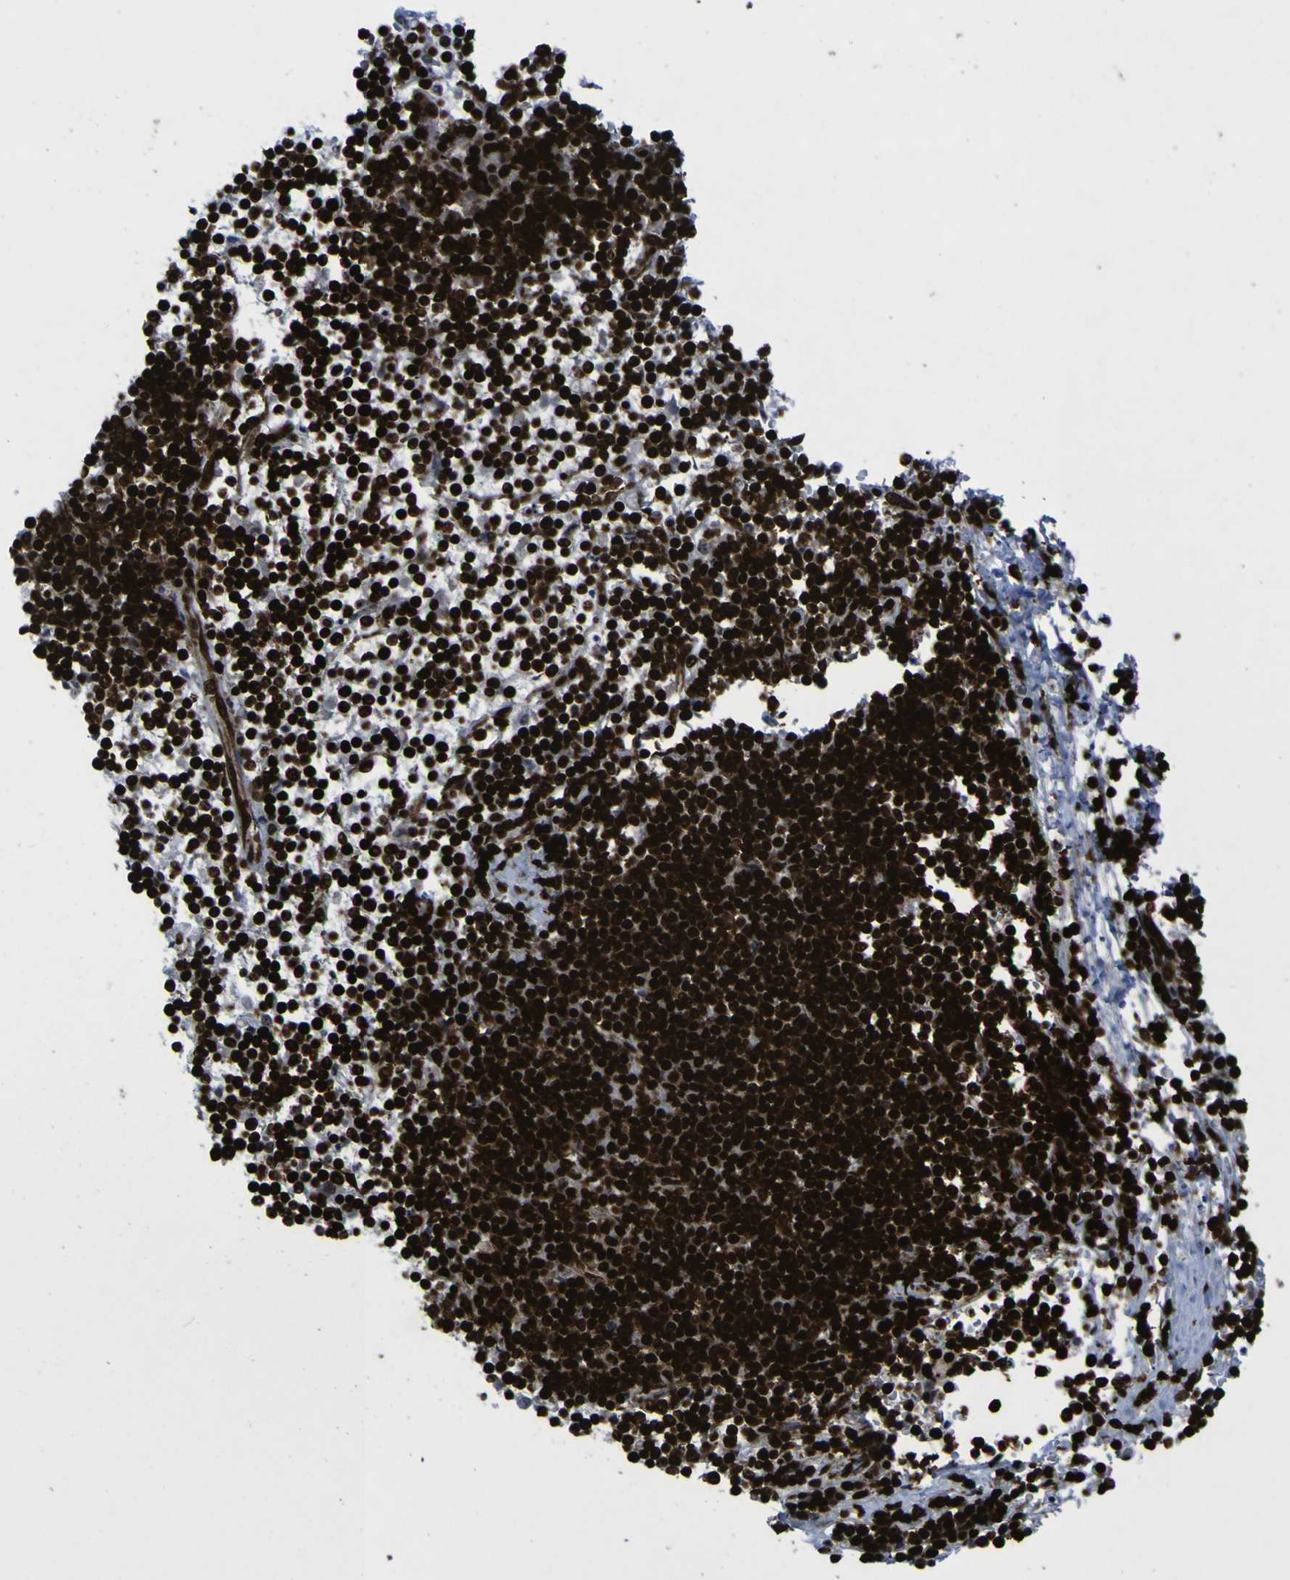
{"staining": {"intensity": "strong", "quantity": ">75%", "location": "nuclear"}, "tissue": "lymphoma", "cell_type": "Tumor cells", "image_type": "cancer", "snomed": [{"axis": "morphology", "description": "Malignant lymphoma, non-Hodgkin's type, Low grade"}, {"axis": "topography", "description": "Spleen"}], "caption": "IHC micrograph of neoplastic tissue: human malignant lymphoma, non-Hodgkin's type (low-grade) stained using IHC shows high levels of strong protein expression localized specifically in the nuclear of tumor cells, appearing as a nuclear brown color.", "gene": "NPM1", "patient": {"sex": "female", "age": 19}}